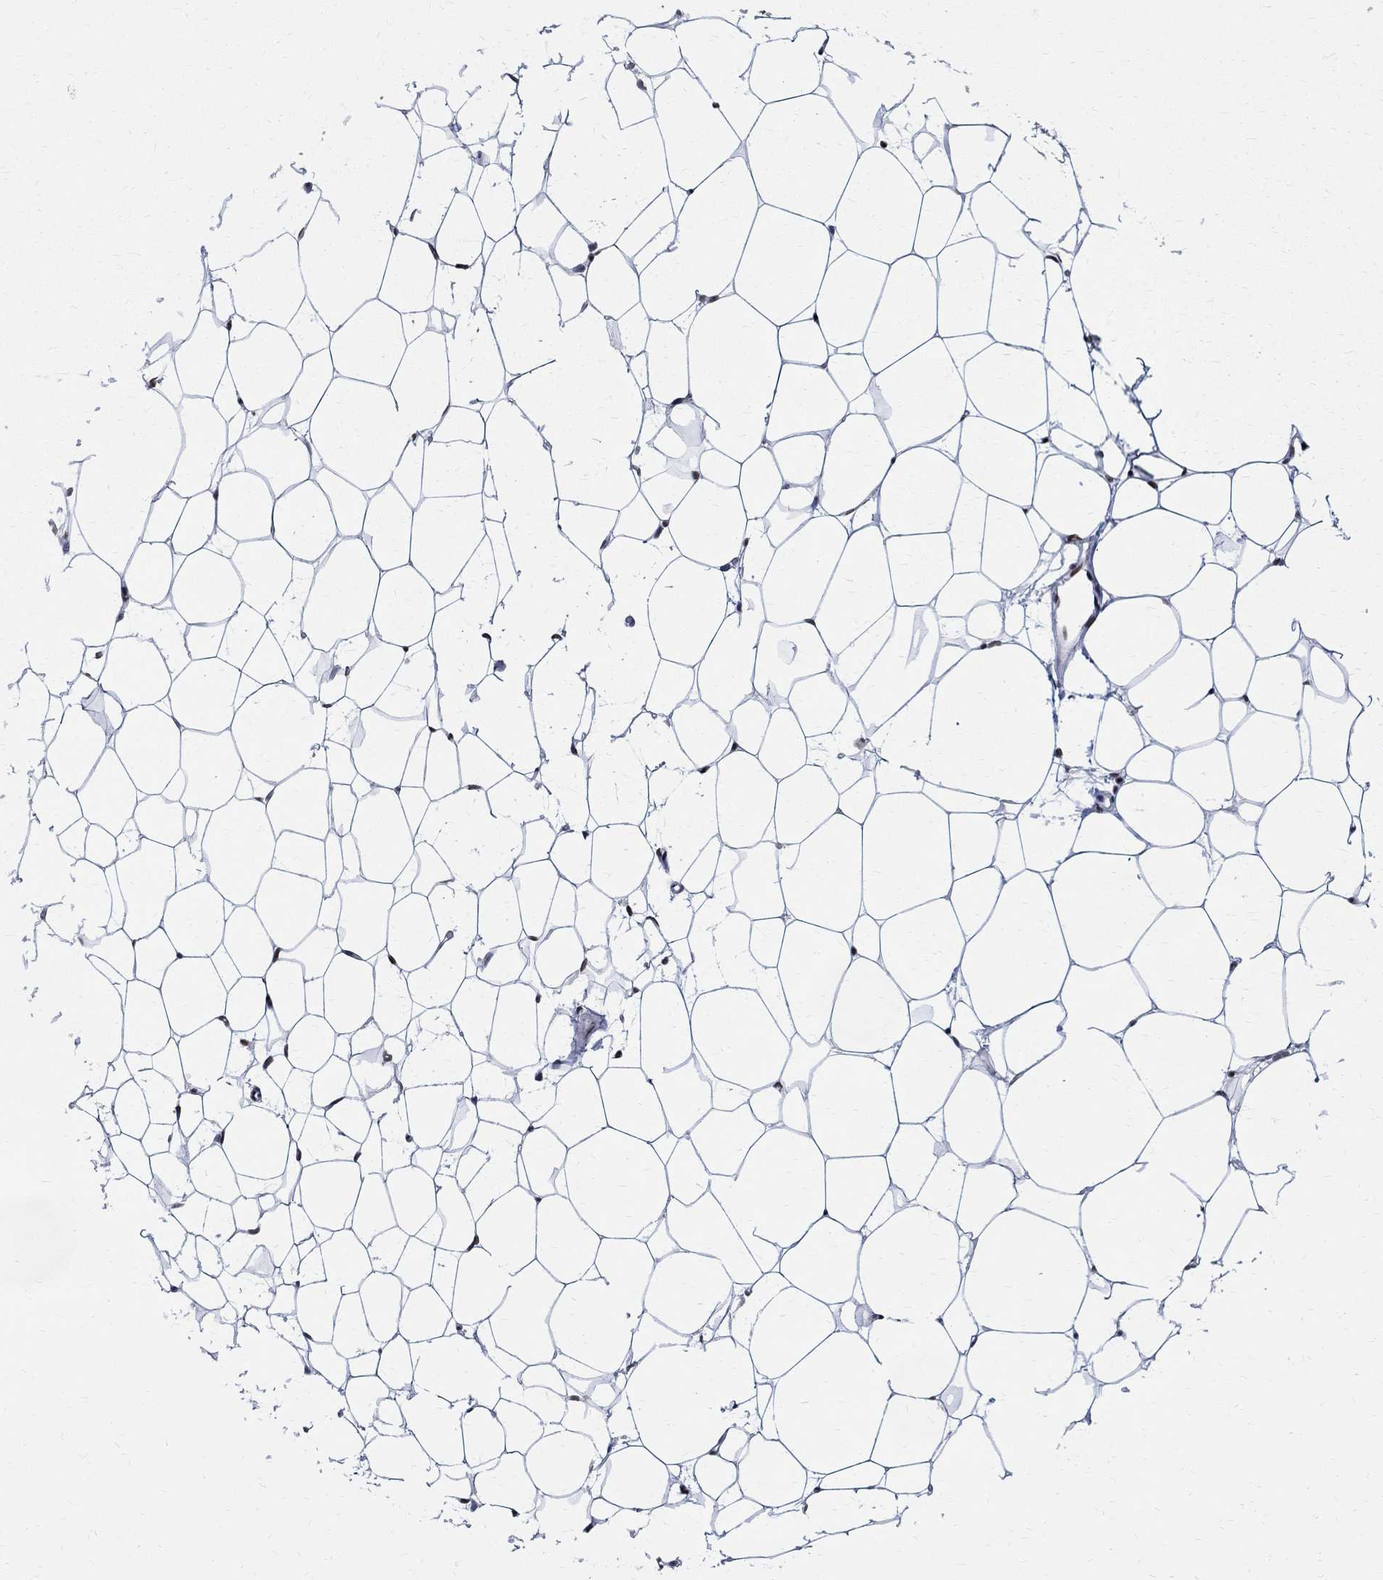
{"staining": {"intensity": "moderate", "quantity": "25%-75%", "location": "nuclear"}, "tissue": "breast", "cell_type": "Adipocytes", "image_type": "normal", "snomed": [{"axis": "morphology", "description": "Normal tissue, NOS"}, {"axis": "topography", "description": "Breast"}], "caption": "Protein expression by immunohistochemistry demonstrates moderate nuclear positivity in approximately 25%-75% of adipocytes in benign breast.", "gene": "FBXO16", "patient": {"sex": "female", "age": 37}}